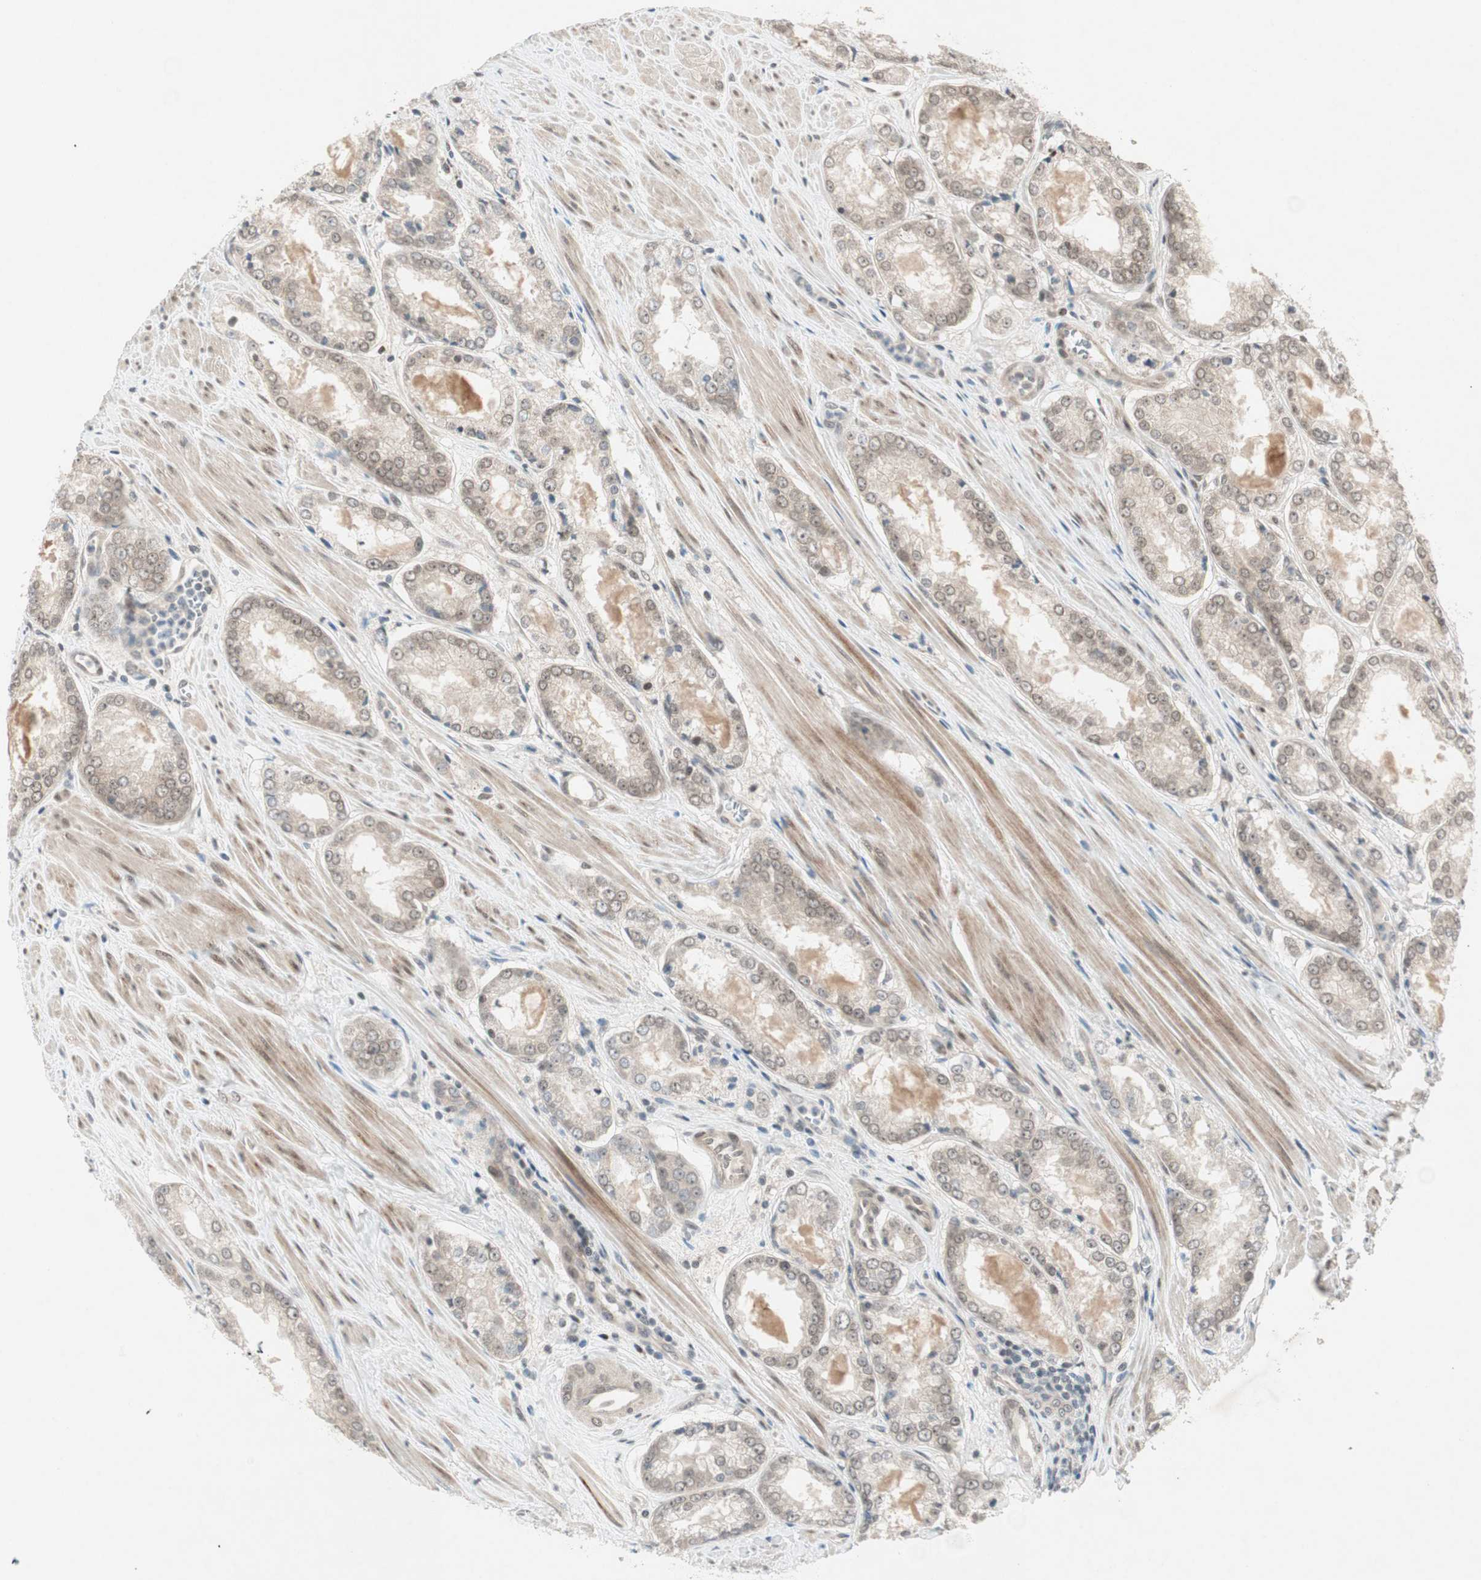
{"staining": {"intensity": "weak", "quantity": "<25%", "location": "cytoplasmic/membranous,nuclear"}, "tissue": "prostate cancer", "cell_type": "Tumor cells", "image_type": "cancer", "snomed": [{"axis": "morphology", "description": "Adenocarcinoma, Low grade"}, {"axis": "topography", "description": "Prostate"}], "caption": "Tumor cells show no significant positivity in prostate cancer.", "gene": "PGBD1", "patient": {"sex": "male", "age": 64}}